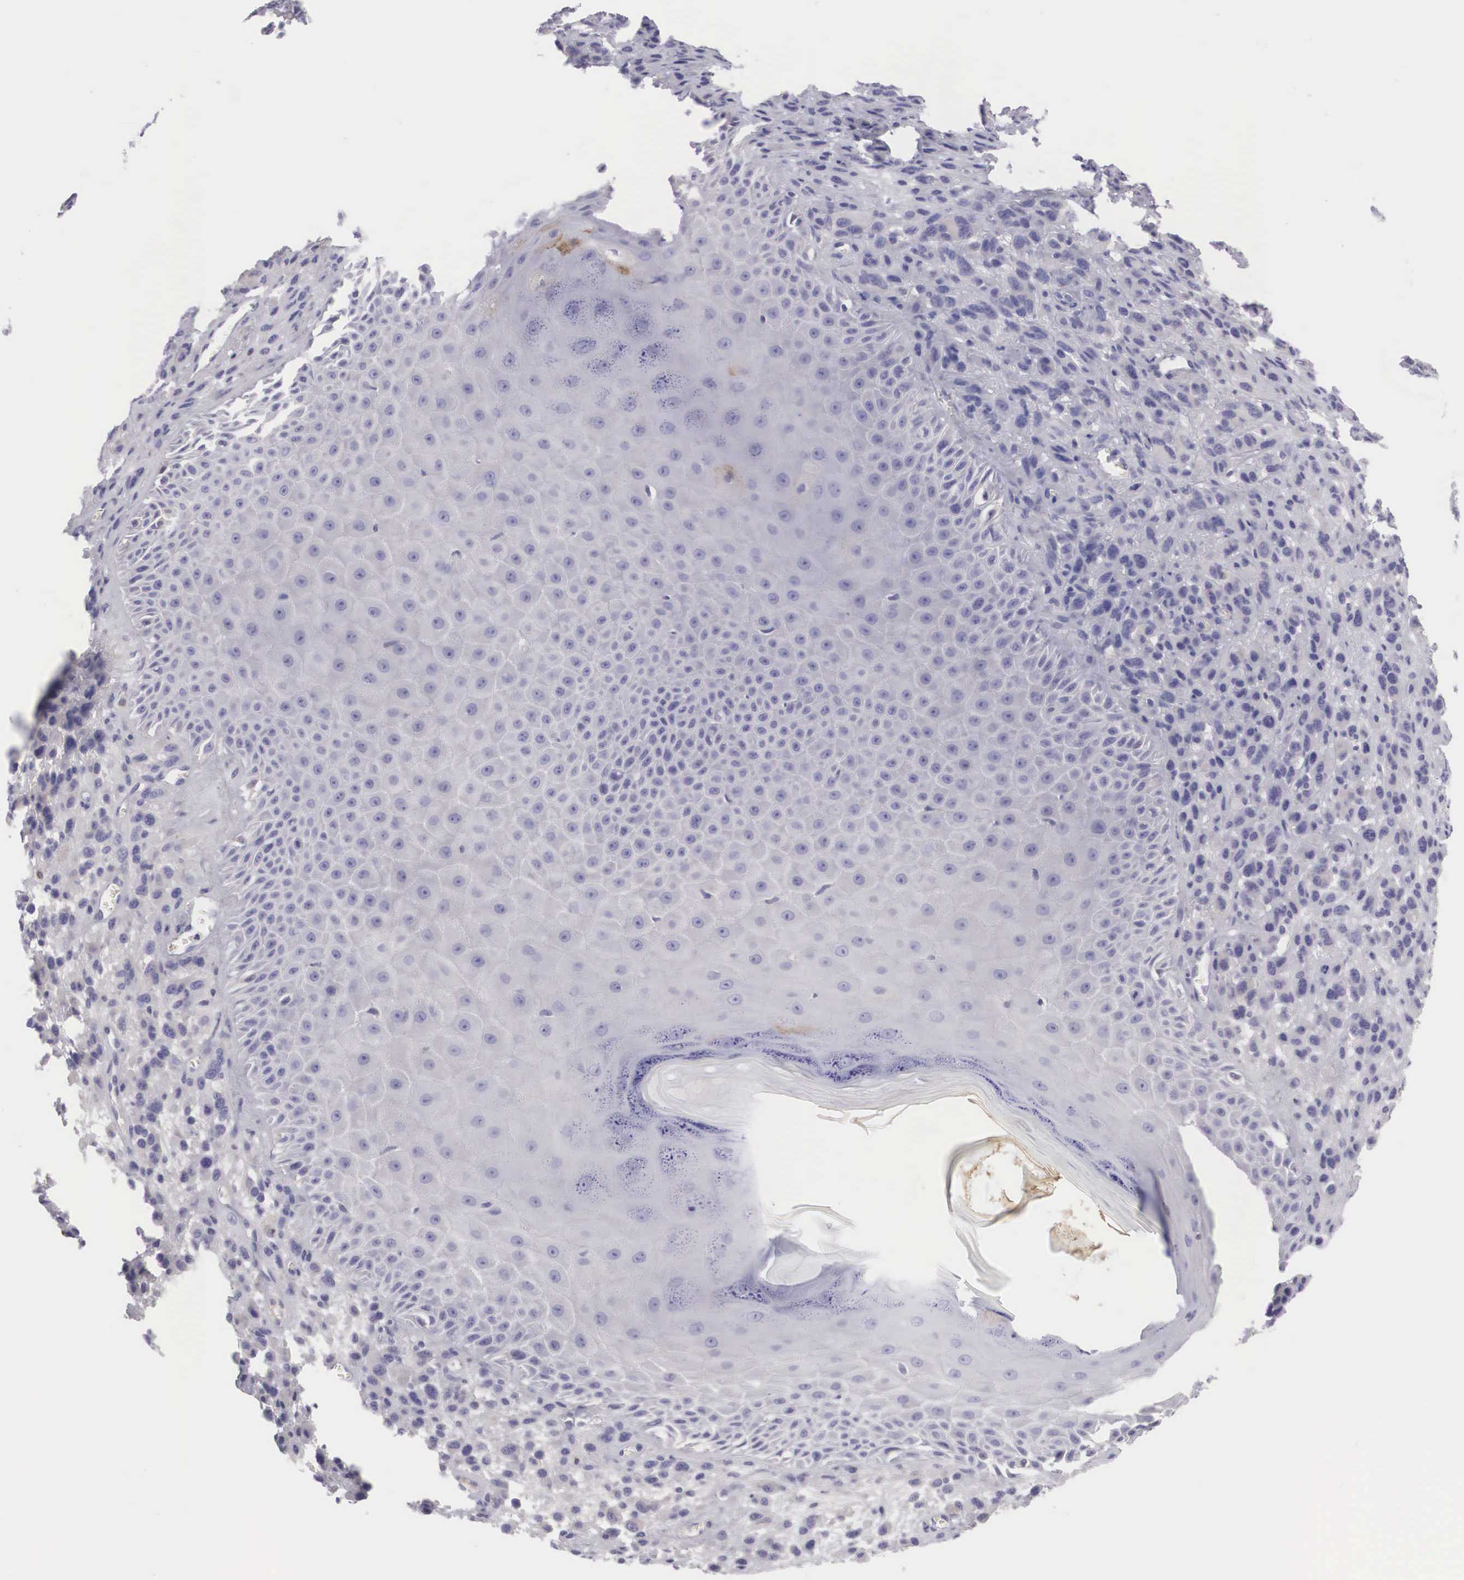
{"staining": {"intensity": "negative", "quantity": "none", "location": "none"}, "tissue": "melanoma", "cell_type": "Tumor cells", "image_type": "cancer", "snomed": [{"axis": "morphology", "description": "Malignant melanoma, NOS"}, {"axis": "topography", "description": "Skin"}], "caption": "Malignant melanoma stained for a protein using immunohistochemistry (IHC) demonstrates no expression tumor cells.", "gene": "CLU", "patient": {"sex": "male", "age": 51}}